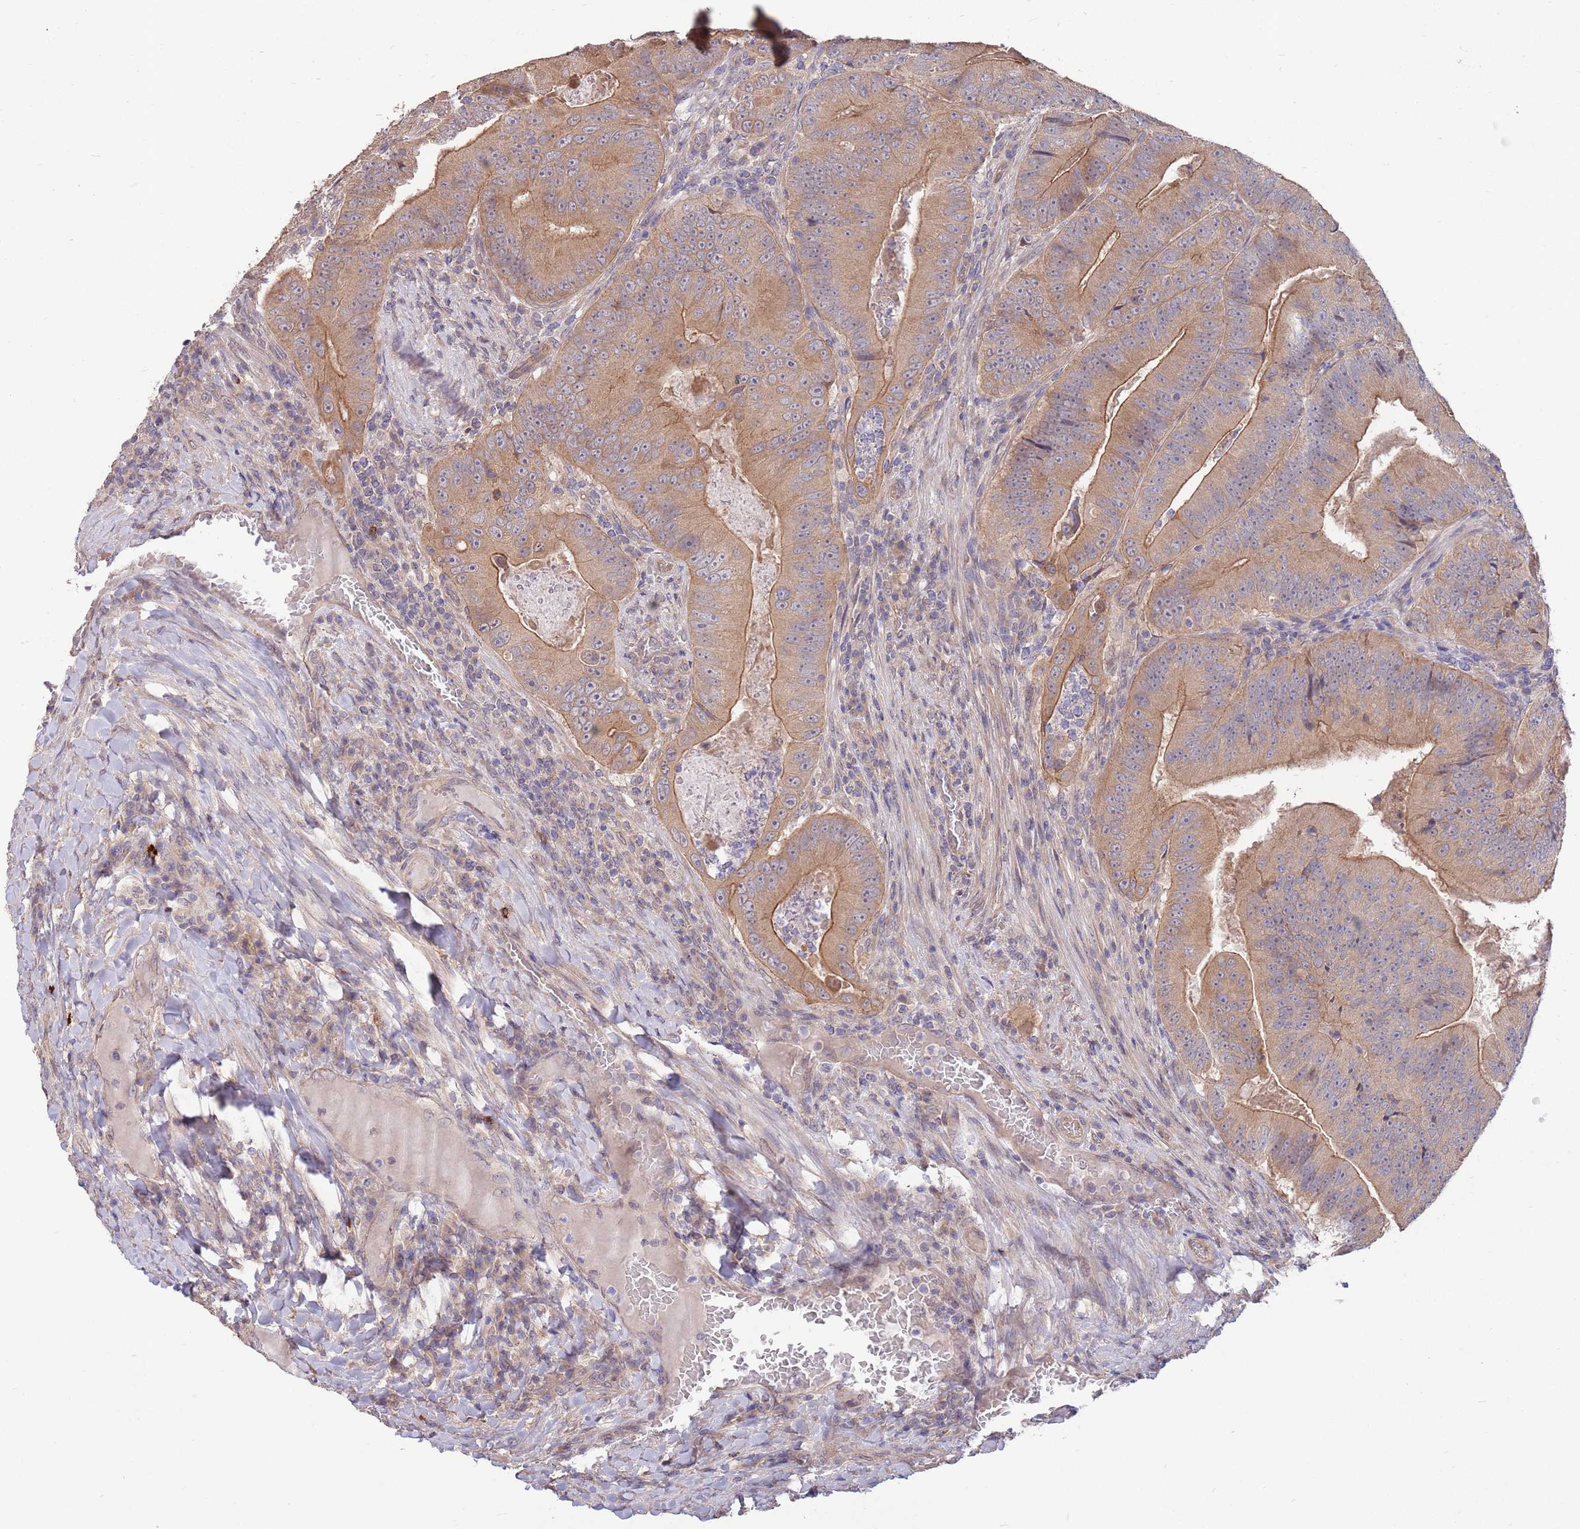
{"staining": {"intensity": "moderate", "quantity": ">75%", "location": "cytoplasmic/membranous"}, "tissue": "colorectal cancer", "cell_type": "Tumor cells", "image_type": "cancer", "snomed": [{"axis": "morphology", "description": "Adenocarcinoma, NOS"}, {"axis": "topography", "description": "Colon"}], "caption": "Immunohistochemistry (DAB (3,3'-diaminobenzidine)) staining of human colorectal adenocarcinoma displays moderate cytoplasmic/membranous protein positivity in approximately >75% of tumor cells.", "gene": "MARVELD2", "patient": {"sex": "female", "age": 86}}